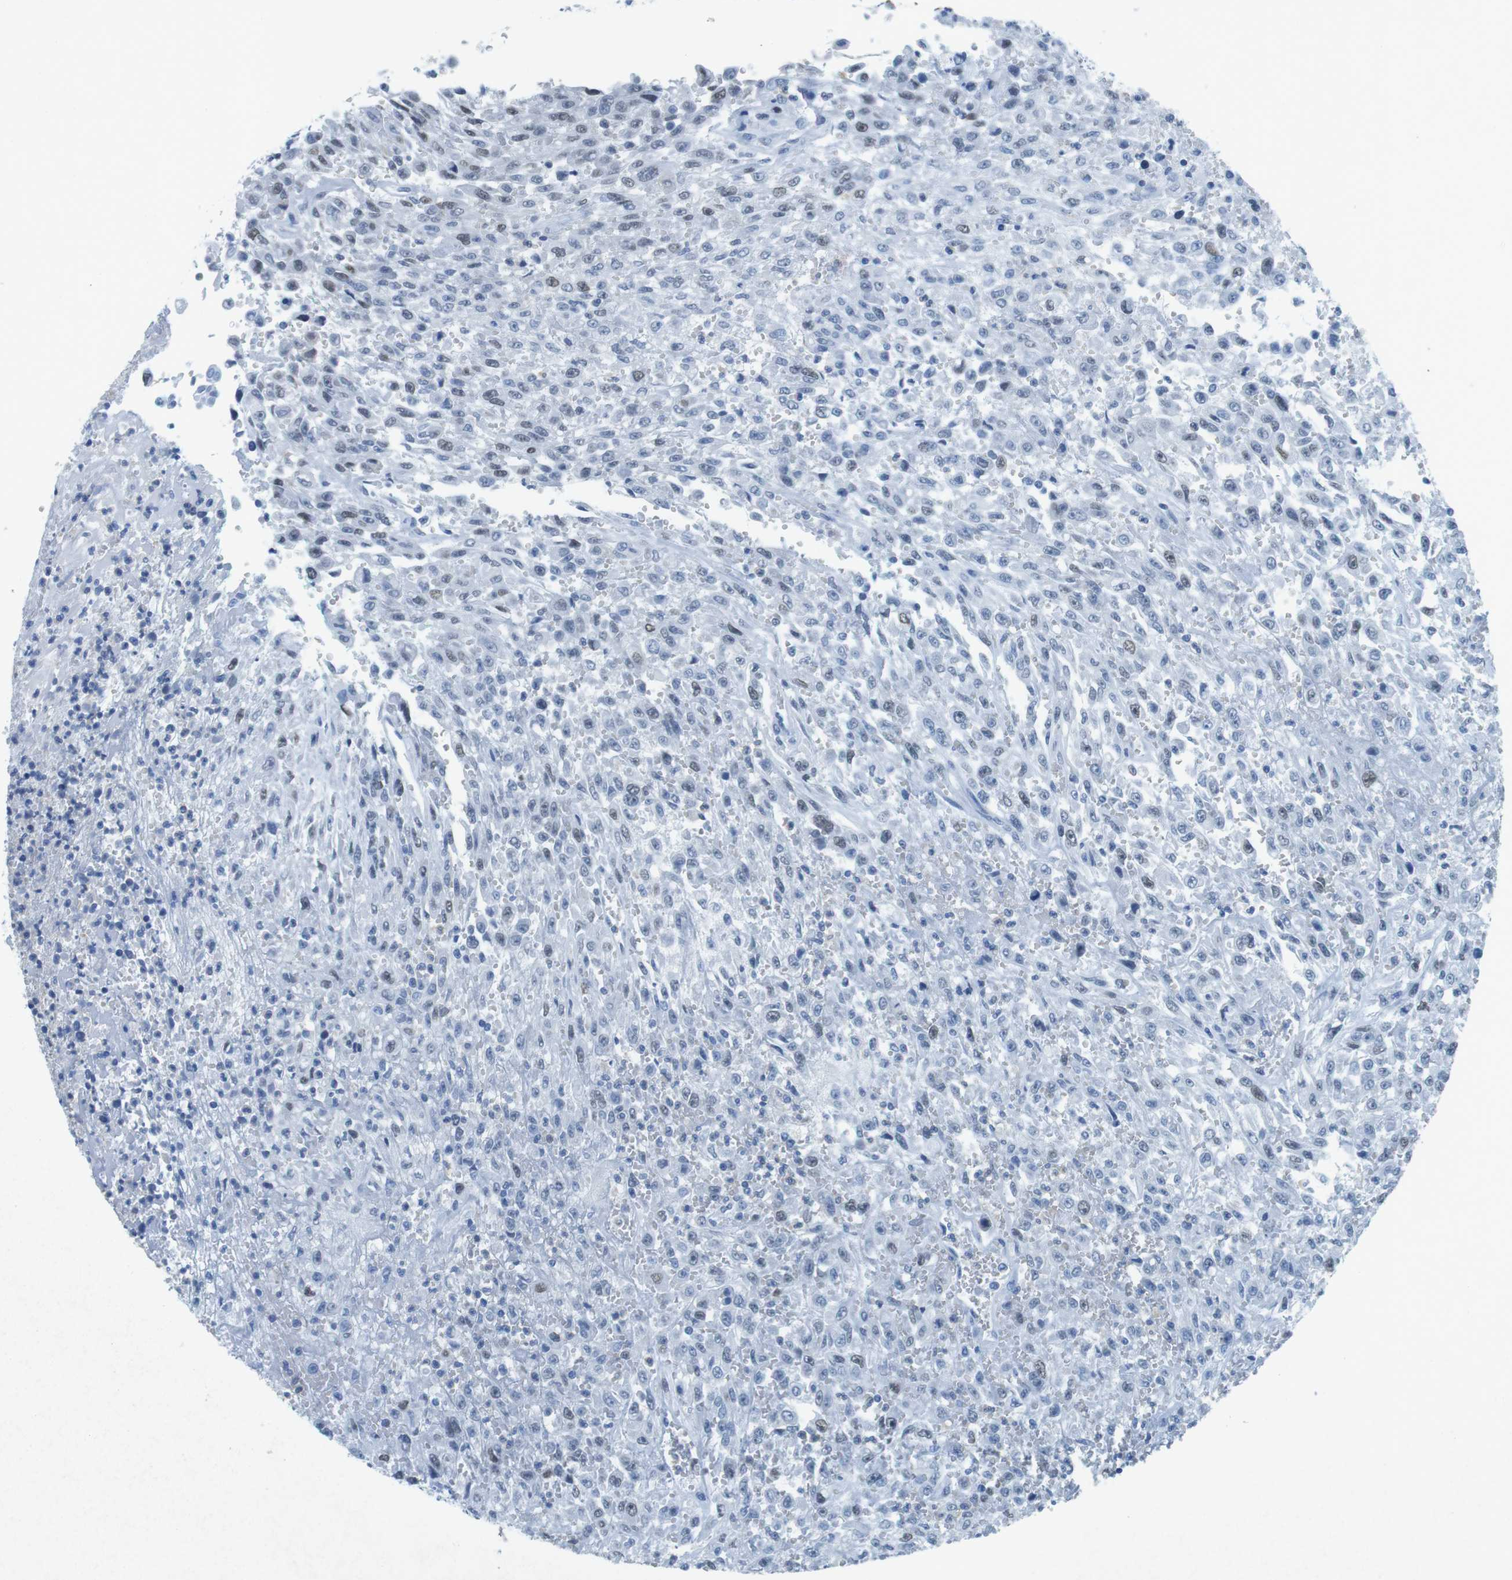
{"staining": {"intensity": "weak", "quantity": "<25%", "location": "nuclear"}, "tissue": "urothelial cancer", "cell_type": "Tumor cells", "image_type": "cancer", "snomed": [{"axis": "morphology", "description": "Urothelial carcinoma, High grade"}, {"axis": "topography", "description": "Urinary bladder"}], "caption": "The photomicrograph shows no significant expression in tumor cells of urothelial cancer.", "gene": "CTAG1B", "patient": {"sex": "male", "age": 46}}